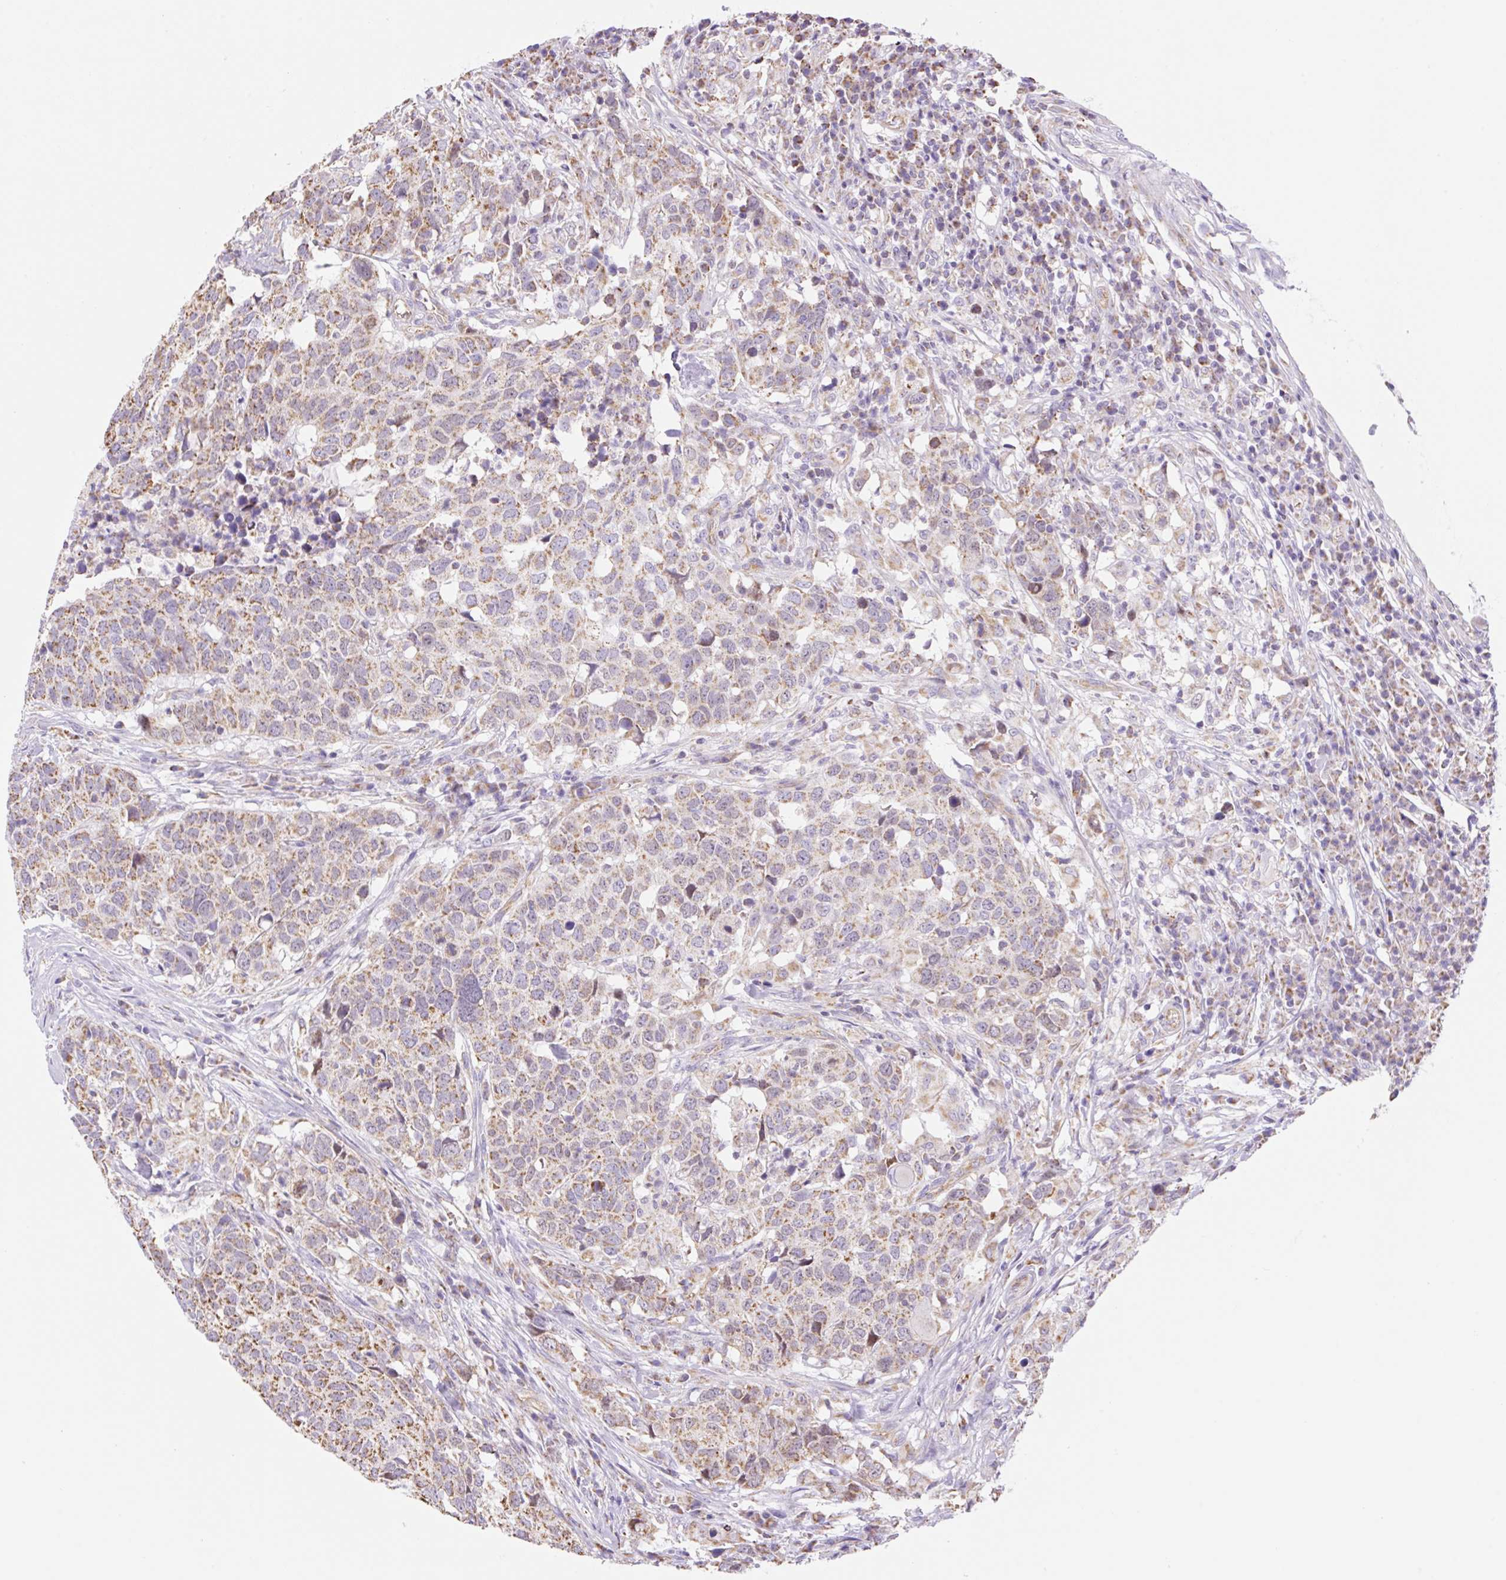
{"staining": {"intensity": "moderate", "quantity": "25%-75%", "location": "cytoplasmic/membranous"}, "tissue": "head and neck cancer", "cell_type": "Tumor cells", "image_type": "cancer", "snomed": [{"axis": "morphology", "description": "Normal tissue, NOS"}, {"axis": "morphology", "description": "Squamous cell carcinoma, NOS"}, {"axis": "topography", "description": "Skeletal muscle"}, {"axis": "topography", "description": "Vascular tissue"}, {"axis": "topography", "description": "Peripheral nerve tissue"}, {"axis": "topography", "description": "Head-Neck"}], "caption": "Tumor cells show medium levels of moderate cytoplasmic/membranous positivity in about 25%-75% of cells in human head and neck cancer.", "gene": "ESAM", "patient": {"sex": "male", "age": 66}}